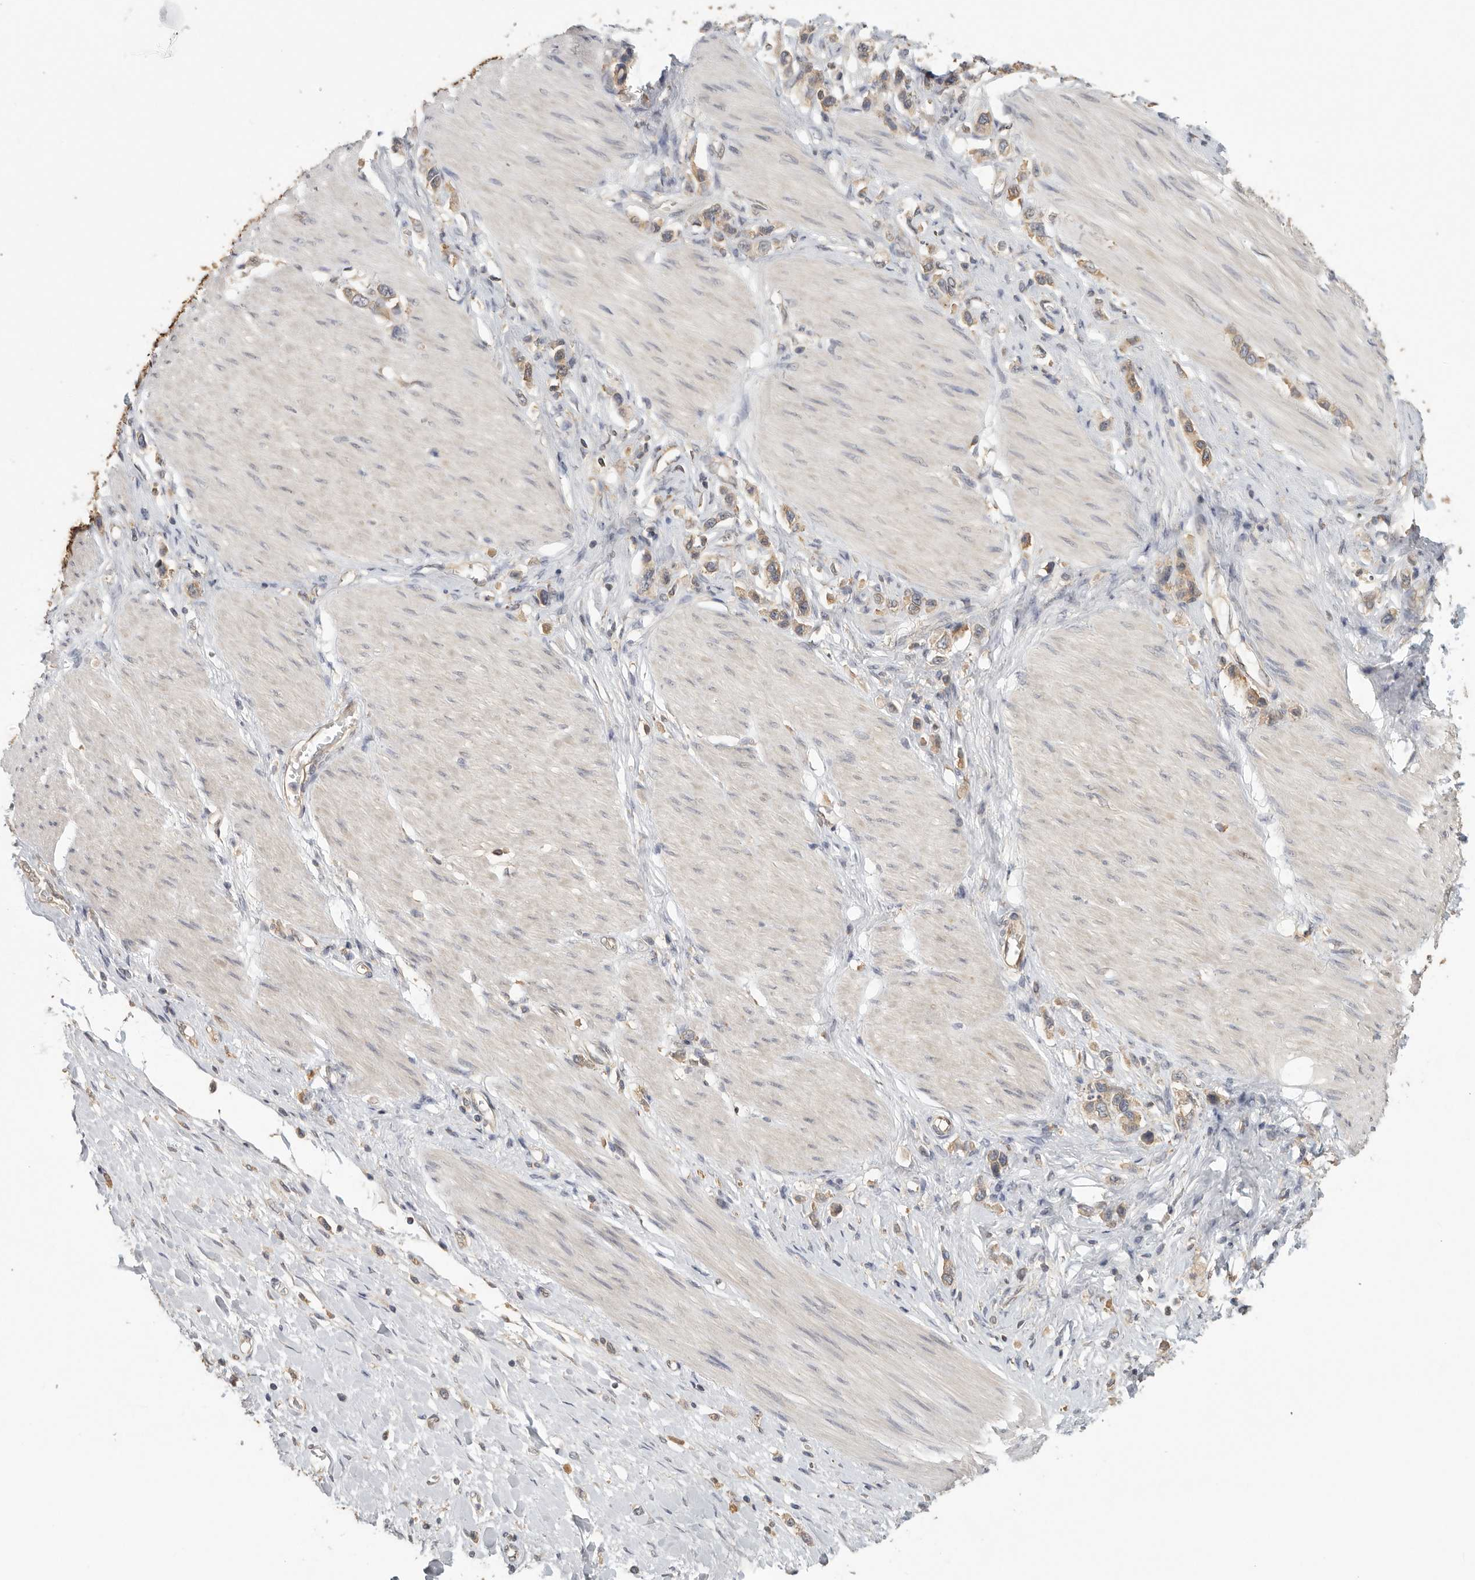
{"staining": {"intensity": "weak", "quantity": ">75%", "location": "cytoplasmic/membranous"}, "tissue": "stomach cancer", "cell_type": "Tumor cells", "image_type": "cancer", "snomed": [{"axis": "morphology", "description": "Adenocarcinoma, NOS"}, {"axis": "topography", "description": "Stomach"}], "caption": "Human stomach adenocarcinoma stained for a protein (brown) reveals weak cytoplasmic/membranous positive staining in approximately >75% of tumor cells.", "gene": "CCT8", "patient": {"sex": "female", "age": 65}}